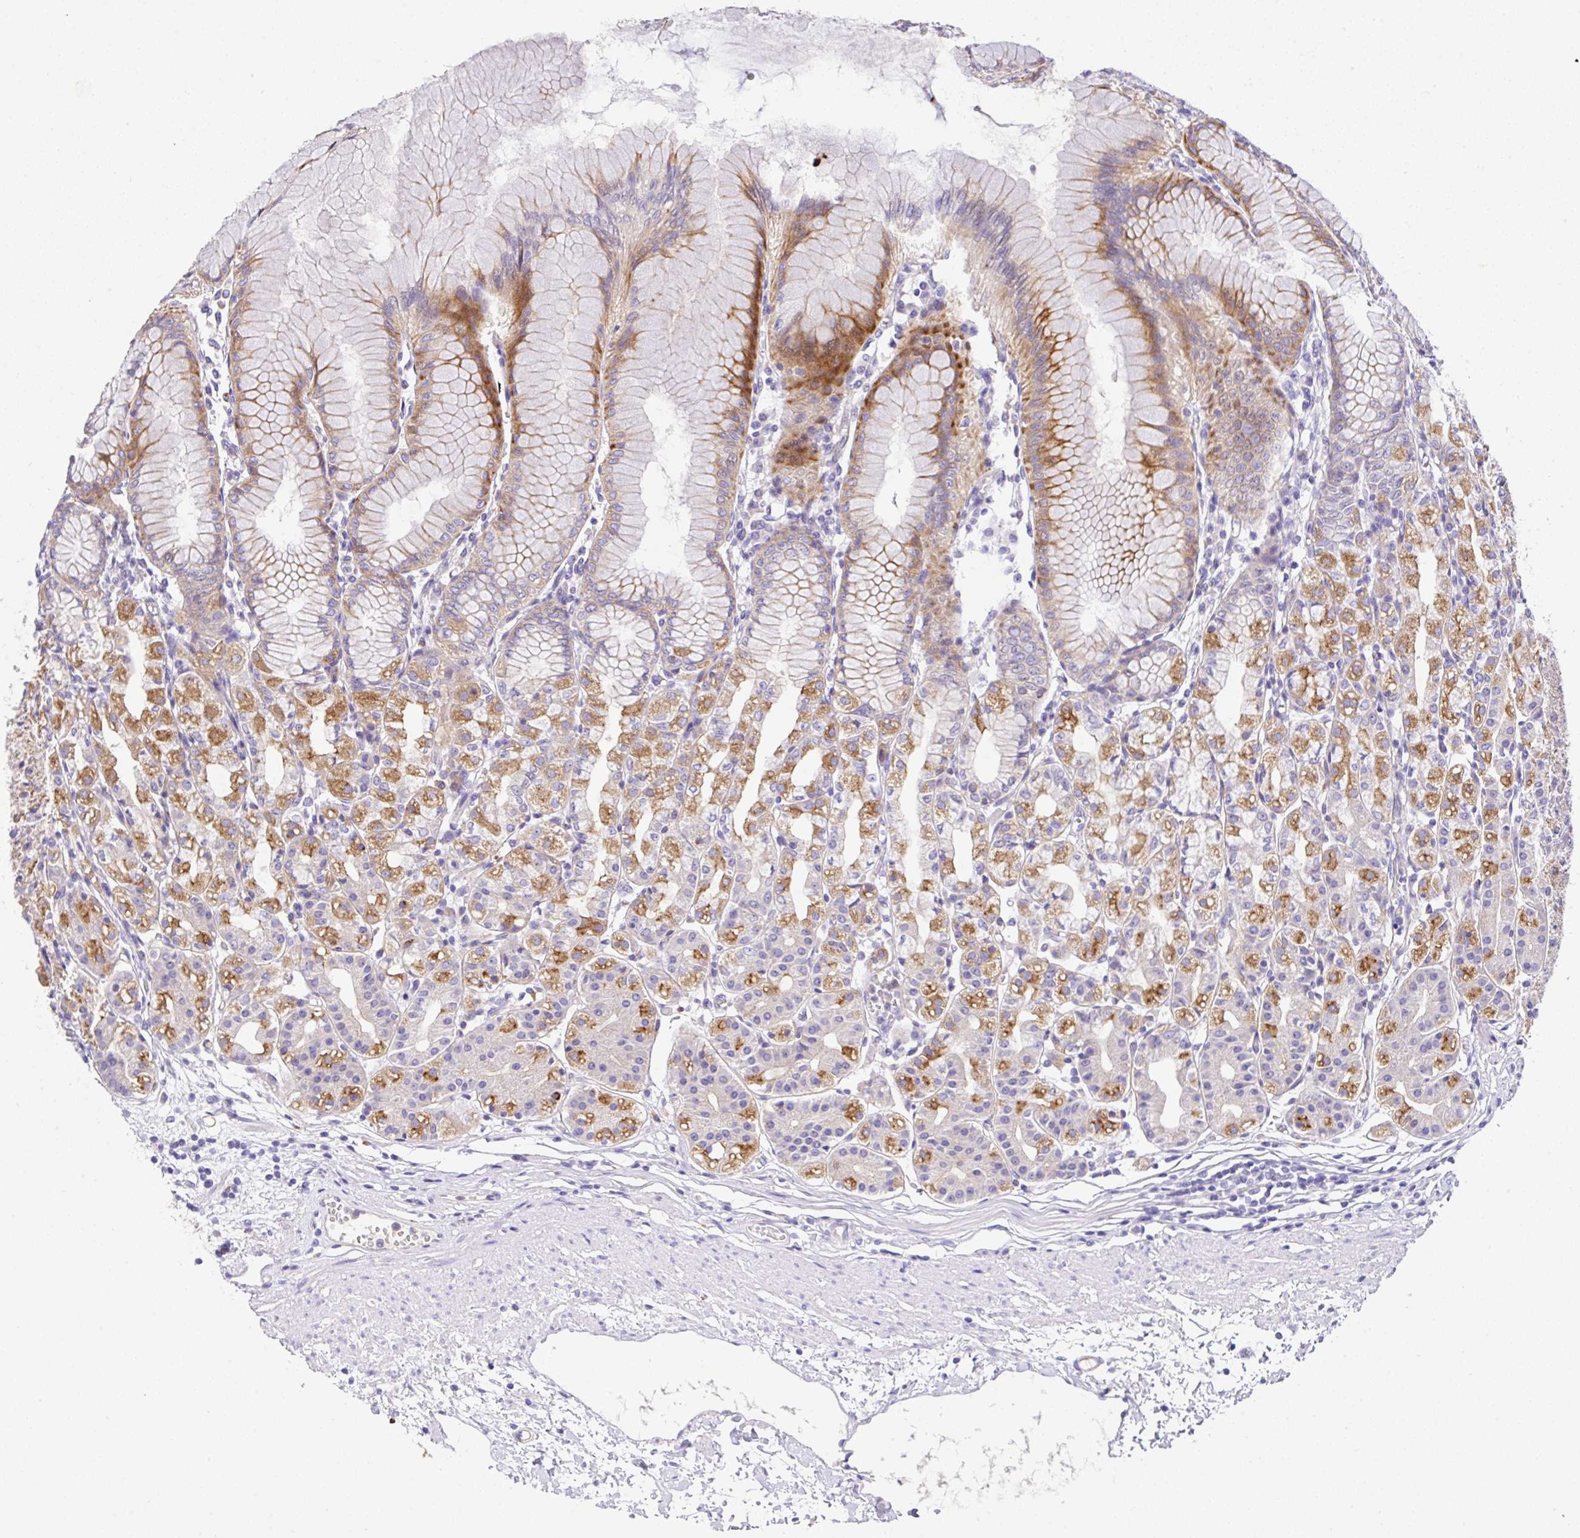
{"staining": {"intensity": "moderate", "quantity": ">75%", "location": "cytoplasmic/membranous"}, "tissue": "stomach", "cell_type": "Glandular cells", "image_type": "normal", "snomed": [{"axis": "morphology", "description": "Normal tissue, NOS"}, {"axis": "topography", "description": "Stomach"}], "caption": "DAB immunohistochemical staining of normal human stomach shows moderate cytoplasmic/membranous protein positivity in about >75% of glandular cells.", "gene": "EPN3", "patient": {"sex": "female", "age": 57}}